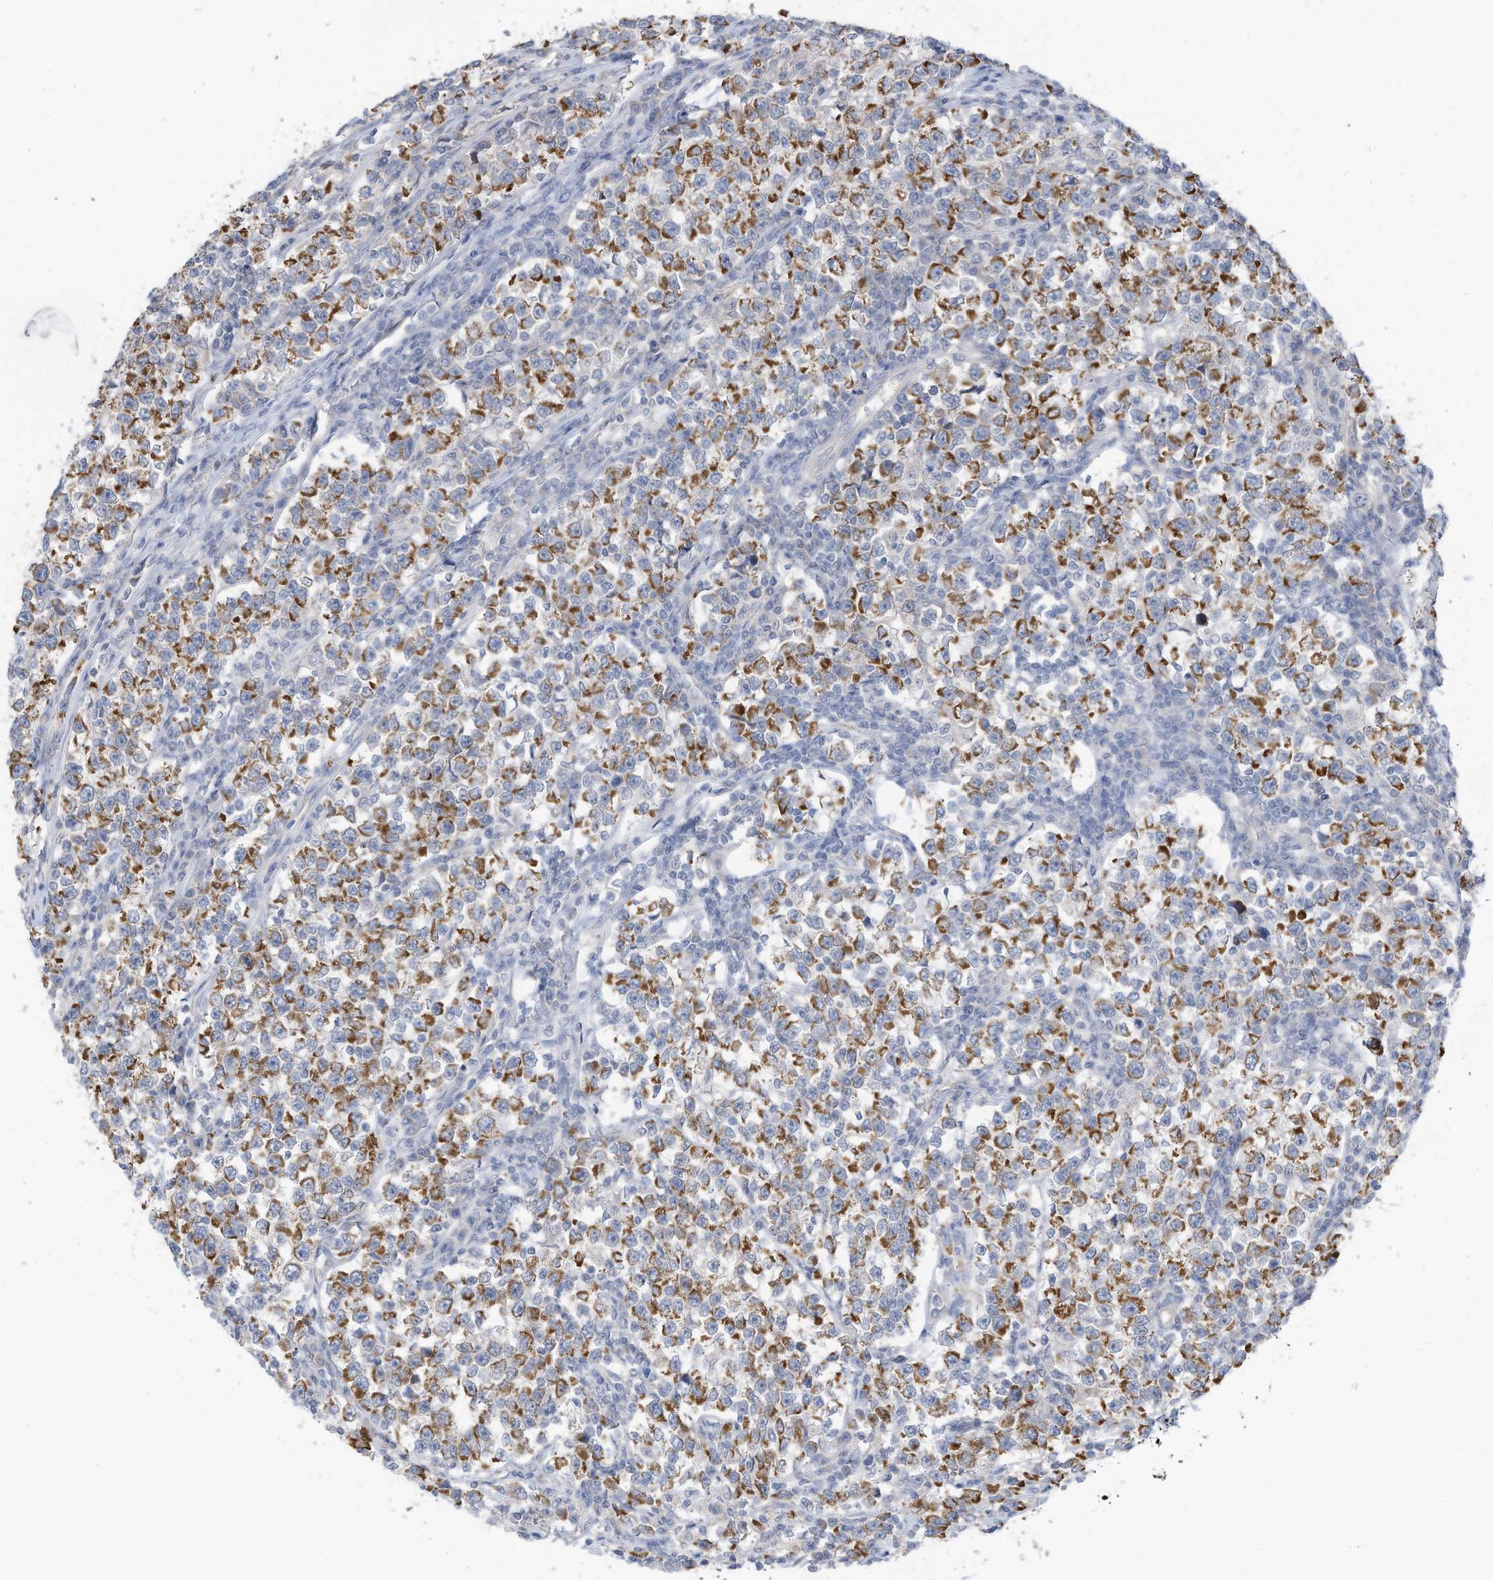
{"staining": {"intensity": "moderate", "quantity": ">75%", "location": "cytoplasmic/membranous"}, "tissue": "testis cancer", "cell_type": "Tumor cells", "image_type": "cancer", "snomed": [{"axis": "morphology", "description": "Normal tissue, NOS"}, {"axis": "morphology", "description": "Seminoma, NOS"}, {"axis": "topography", "description": "Testis"}], "caption": "Seminoma (testis) tissue displays moderate cytoplasmic/membranous positivity in about >75% of tumor cells, visualized by immunohistochemistry.", "gene": "SCGB1D2", "patient": {"sex": "male", "age": 43}}